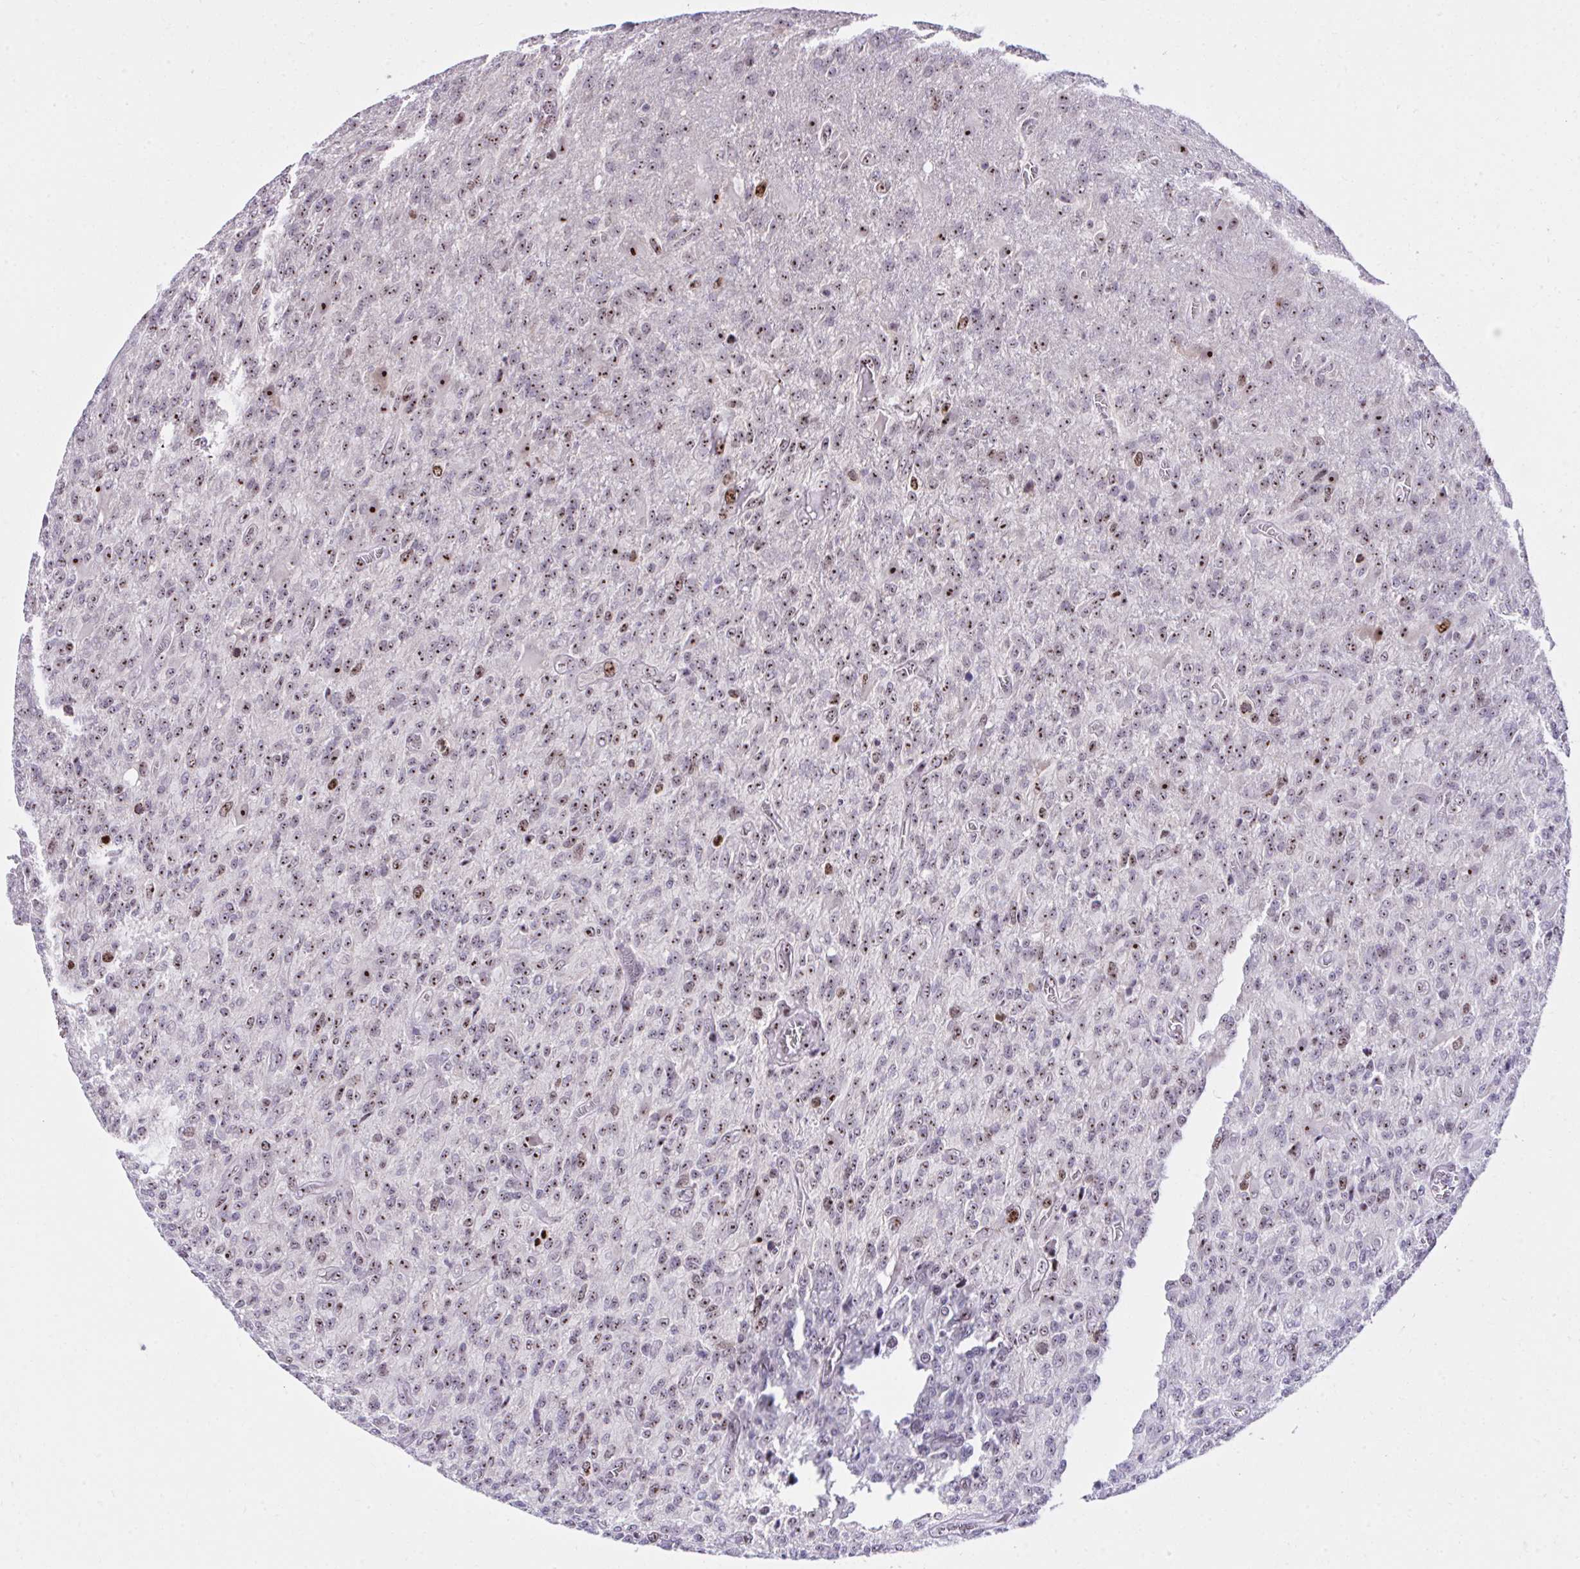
{"staining": {"intensity": "strong", "quantity": ">75%", "location": "nuclear"}, "tissue": "glioma", "cell_type": "Tumor cells", "image_type": "cancer", "snomed": [{"axis": "morphology", "description": "Glioma, malignant, High grade"}, {"axis": "topography", "description": "Brain"}], "caption": "High-grade glioma (malignant) stained with IHC exhibits strong nuclear positivity in about >75% of tumor cells.", "gene": "CEP72", "patient": {"sex": "male", "age": 61}}